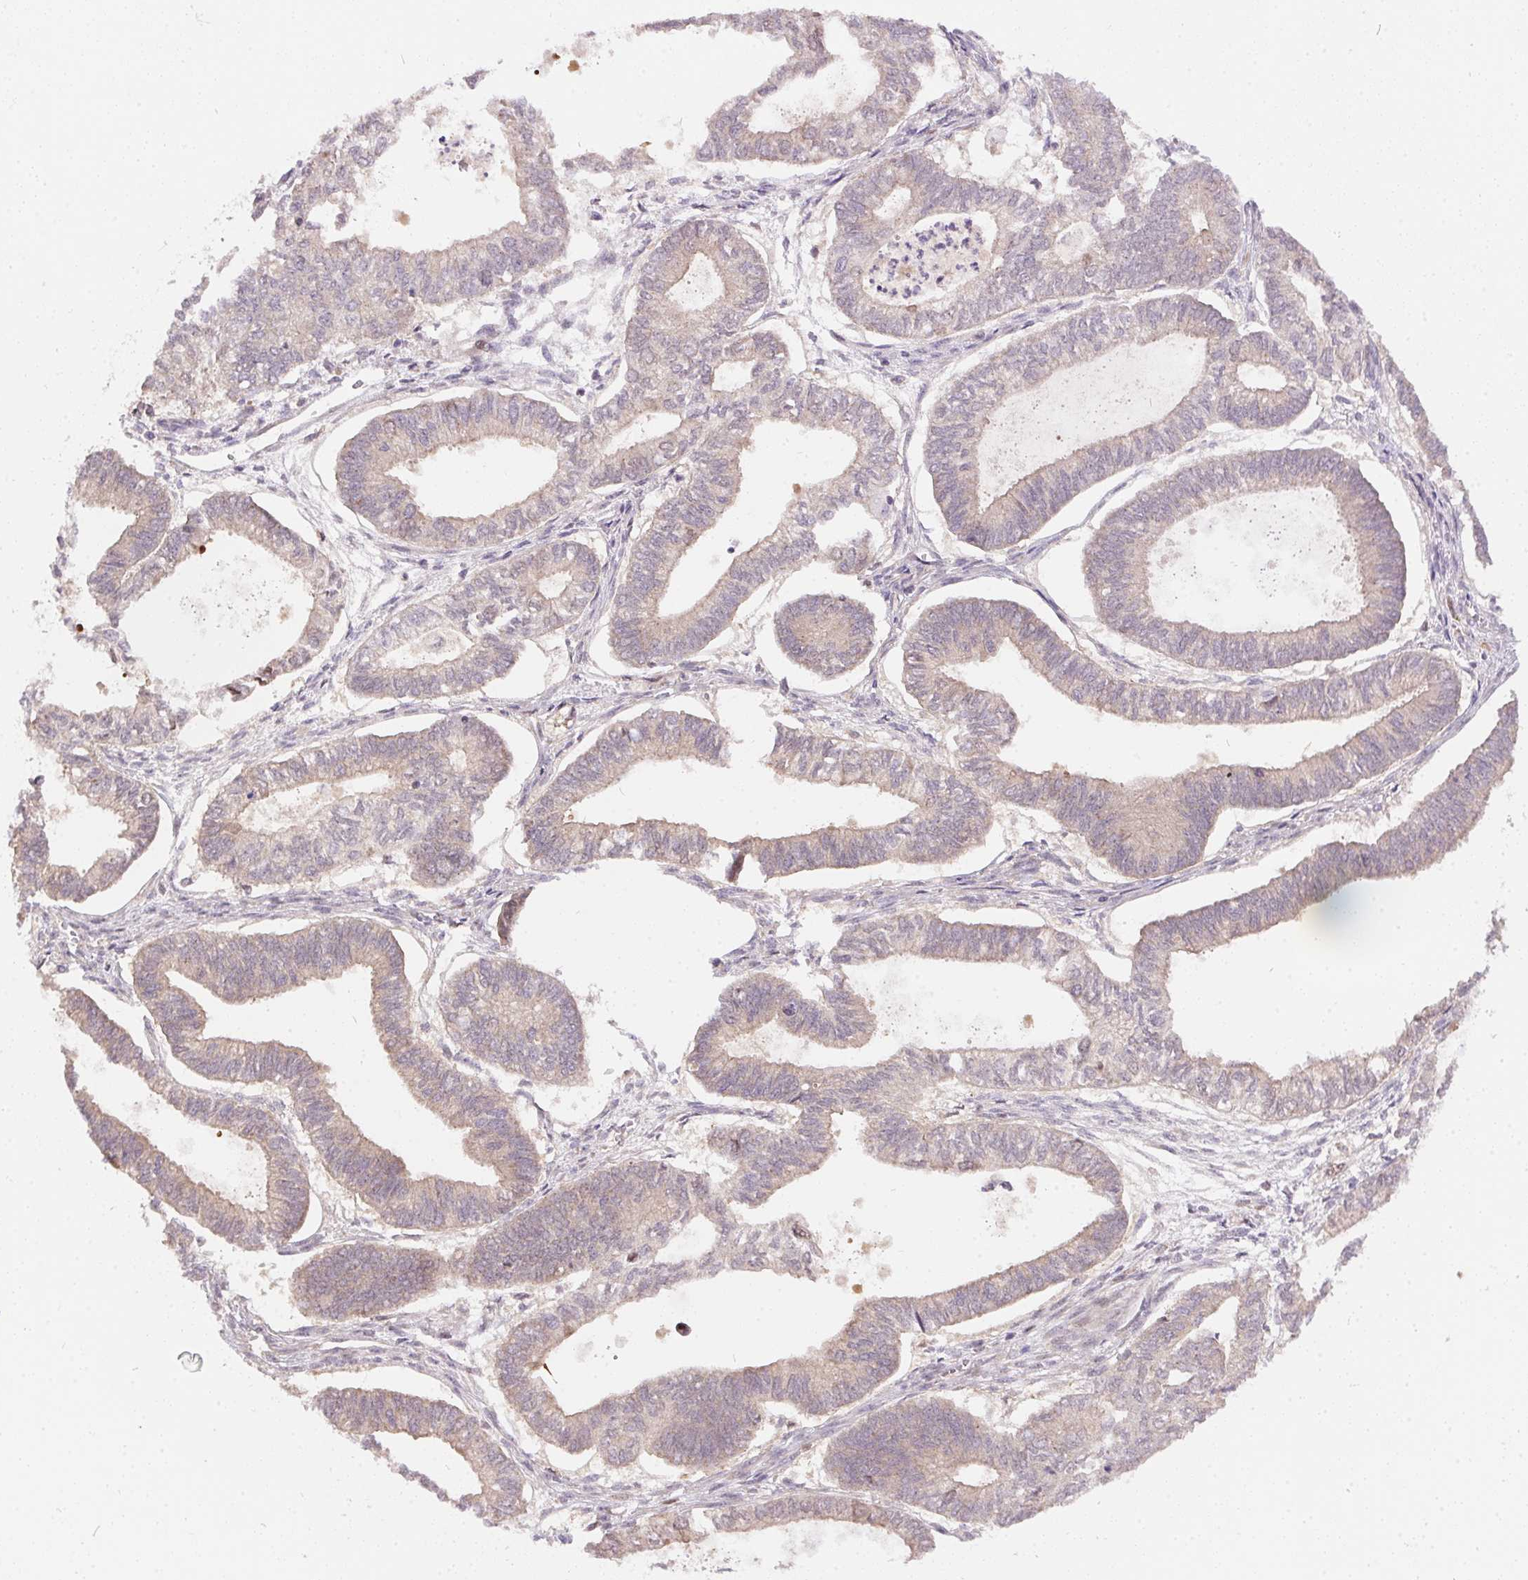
{"staining": {"intensity": "weak", "quantity": "25%-75%", "location": "cytoplasmic/membranous"}, "tissue": "ovarian cancer", "cell_type": "Tumor cells", "image_type": "cancer", "snomed": [{"axis": "morphology", "description": "Carcinoma, endometroid"}, {"axis": "topography", "description": "Ovary"}], "caption": "Brown immunohistochemical staining in ovarian cancer reveals weak cytoplasmic/membranous expression in approximately 25%-75% of tumor cells.", "gene": "NUDT16", "patient": {"sex": "female", "age": 64}}